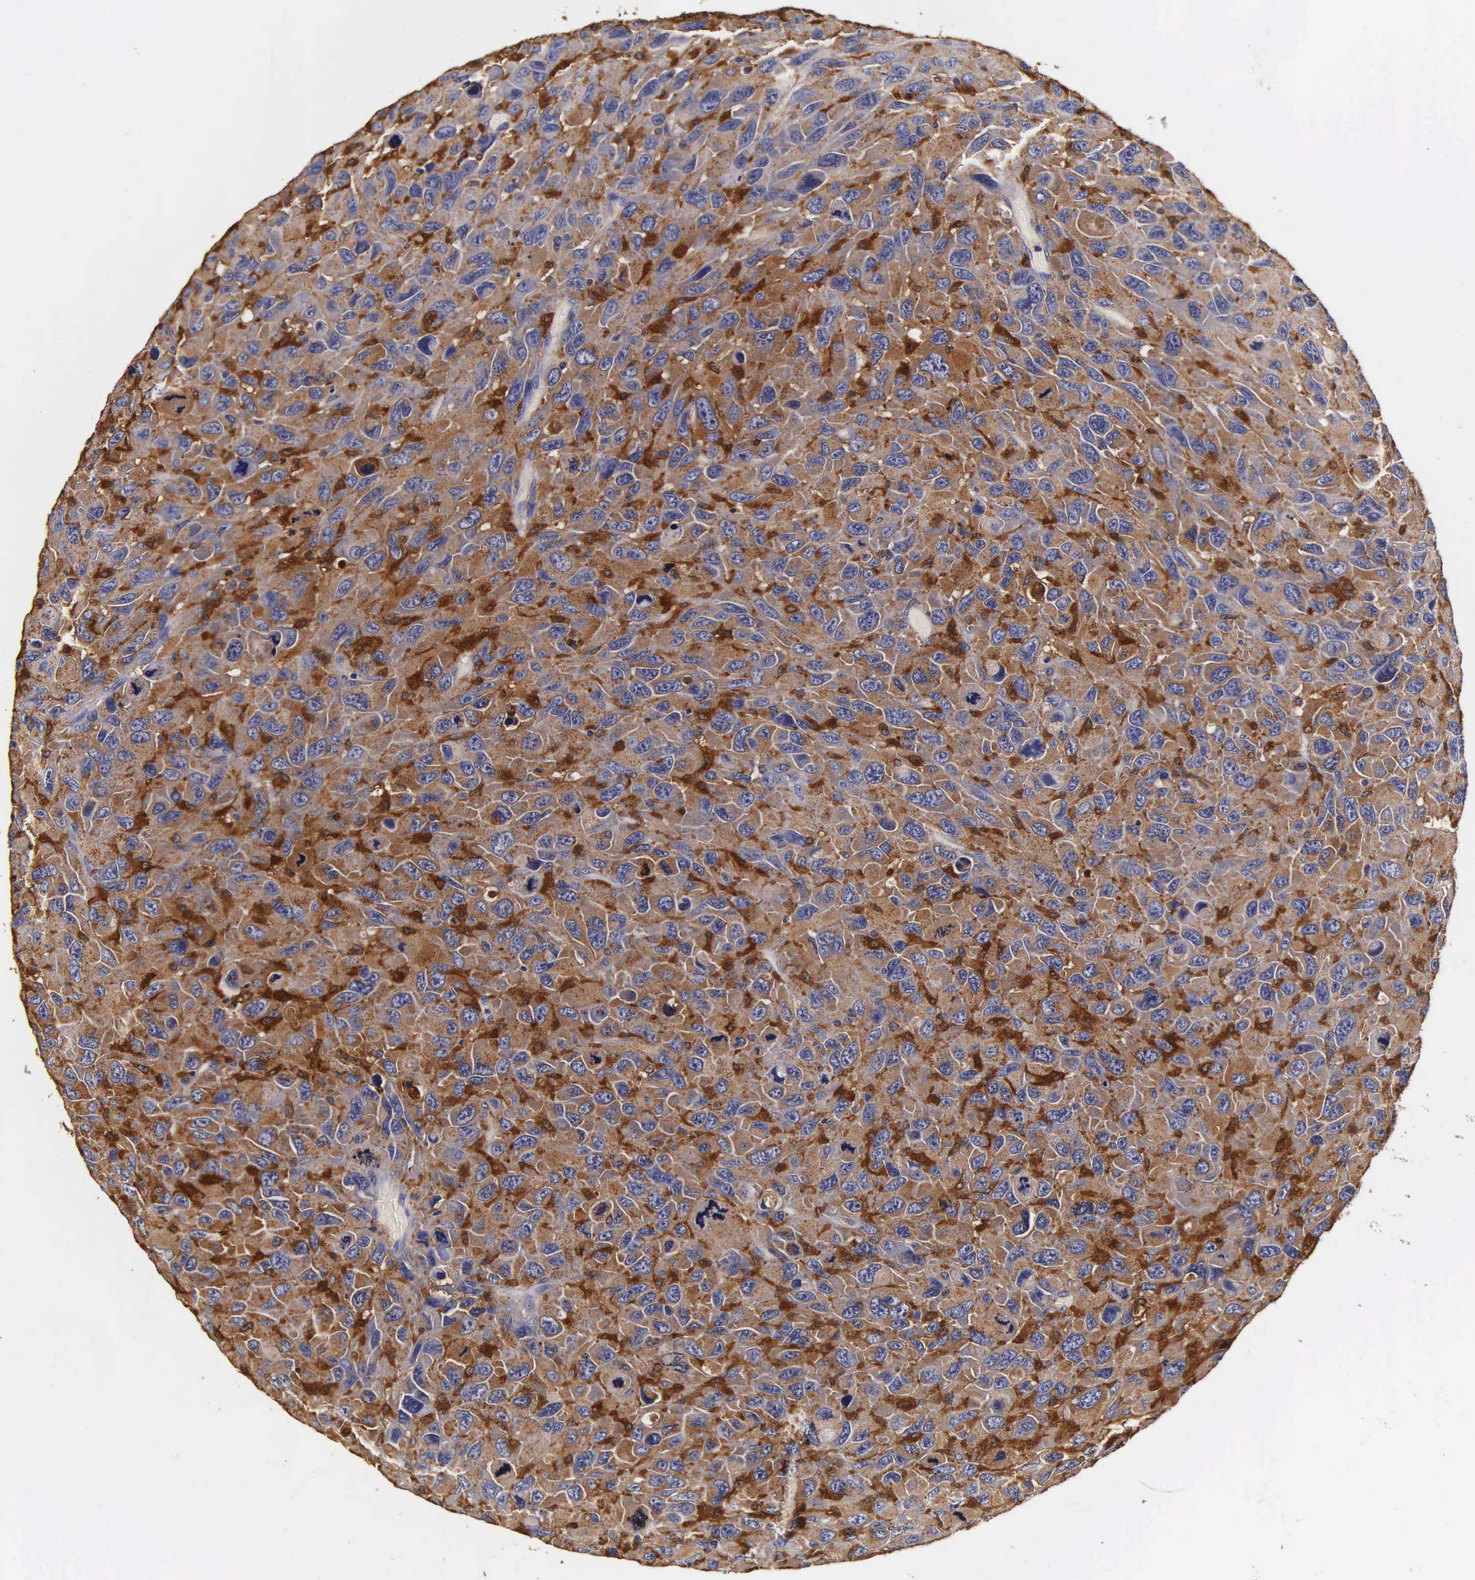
{"staining": {"intensity": "strong", "quantity": ">75%", "location": "cytoplasmic/membranous"}, "tissue": "renal cancer", "cell_type": "Tumor cells", "image_type": "cancer", "snomed": [{"axis": "morphology", "description": "Adenocarcinoma, NOS"}, {"axis": "topography", "description": "Kidney"}], "caption": "Immunohistochemical staining of human adenocarcinoma (renal) reveals high levels of strong cytoplasmic/membranous protein staining in about >75% of tumor cells.", "gene": "CTSB", "patient": {"sex": "male", "age": 79}}